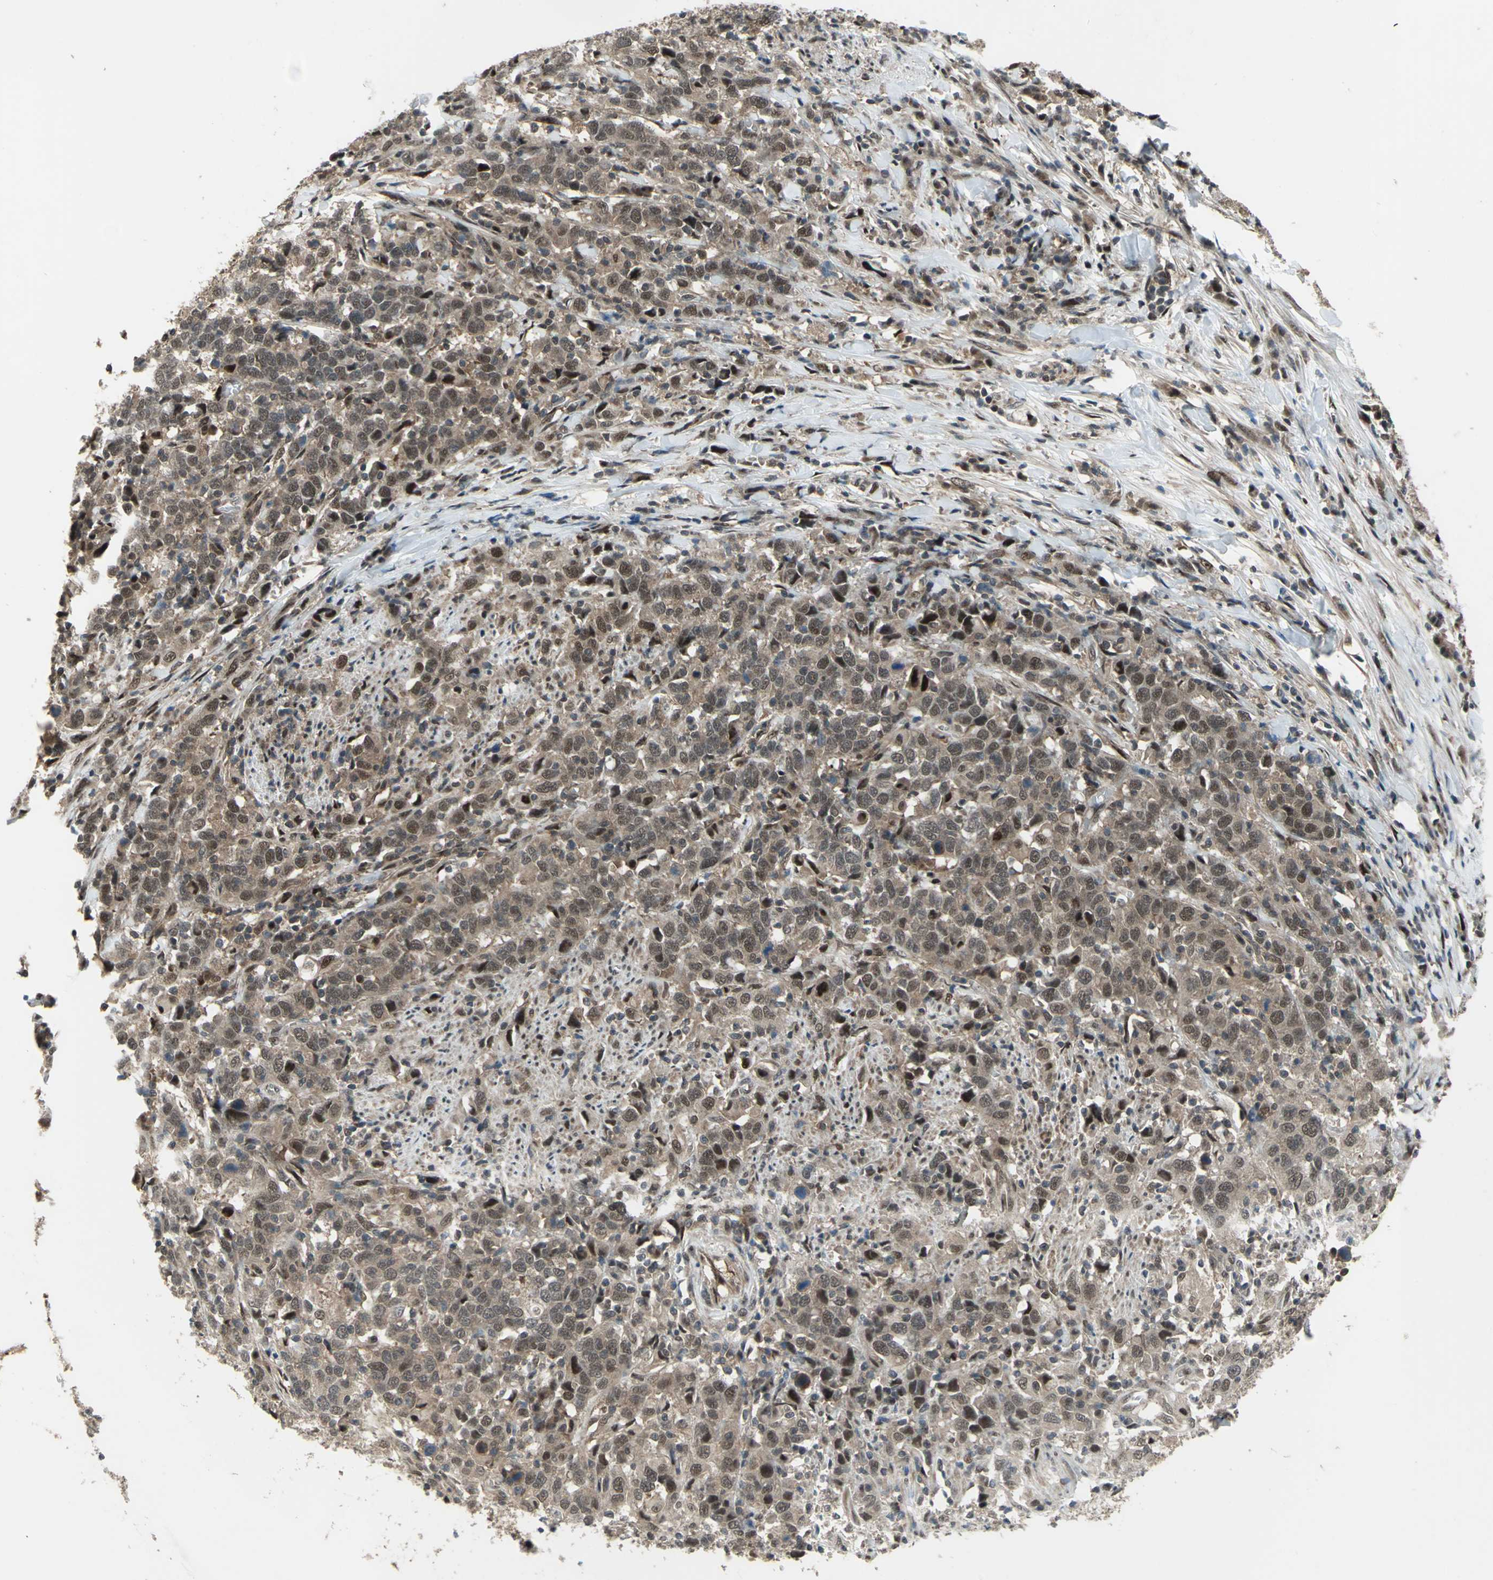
{"staining": {"intensity": "moderate", "quantity": ">75%", "location": "cytoplasmic/membranous,nuclear"}, "tissue": "urothelial cancer", "cell_type": "Tumor cells", "image_type": "cancer", "snomed": [{"axis": "morphology", "description": "Urothelial carcinoma, High grade"}, {"axis": "topography", "description": "Urinary bladder"}], "caption": "Tumor cells show moderate cytoplasmic/membranous and nuclear positivity in about >75% of cells in urothelial carcinoma (high-grade).", "gene": "COPS5", "patient": {"sex": "male", "age": 61}}